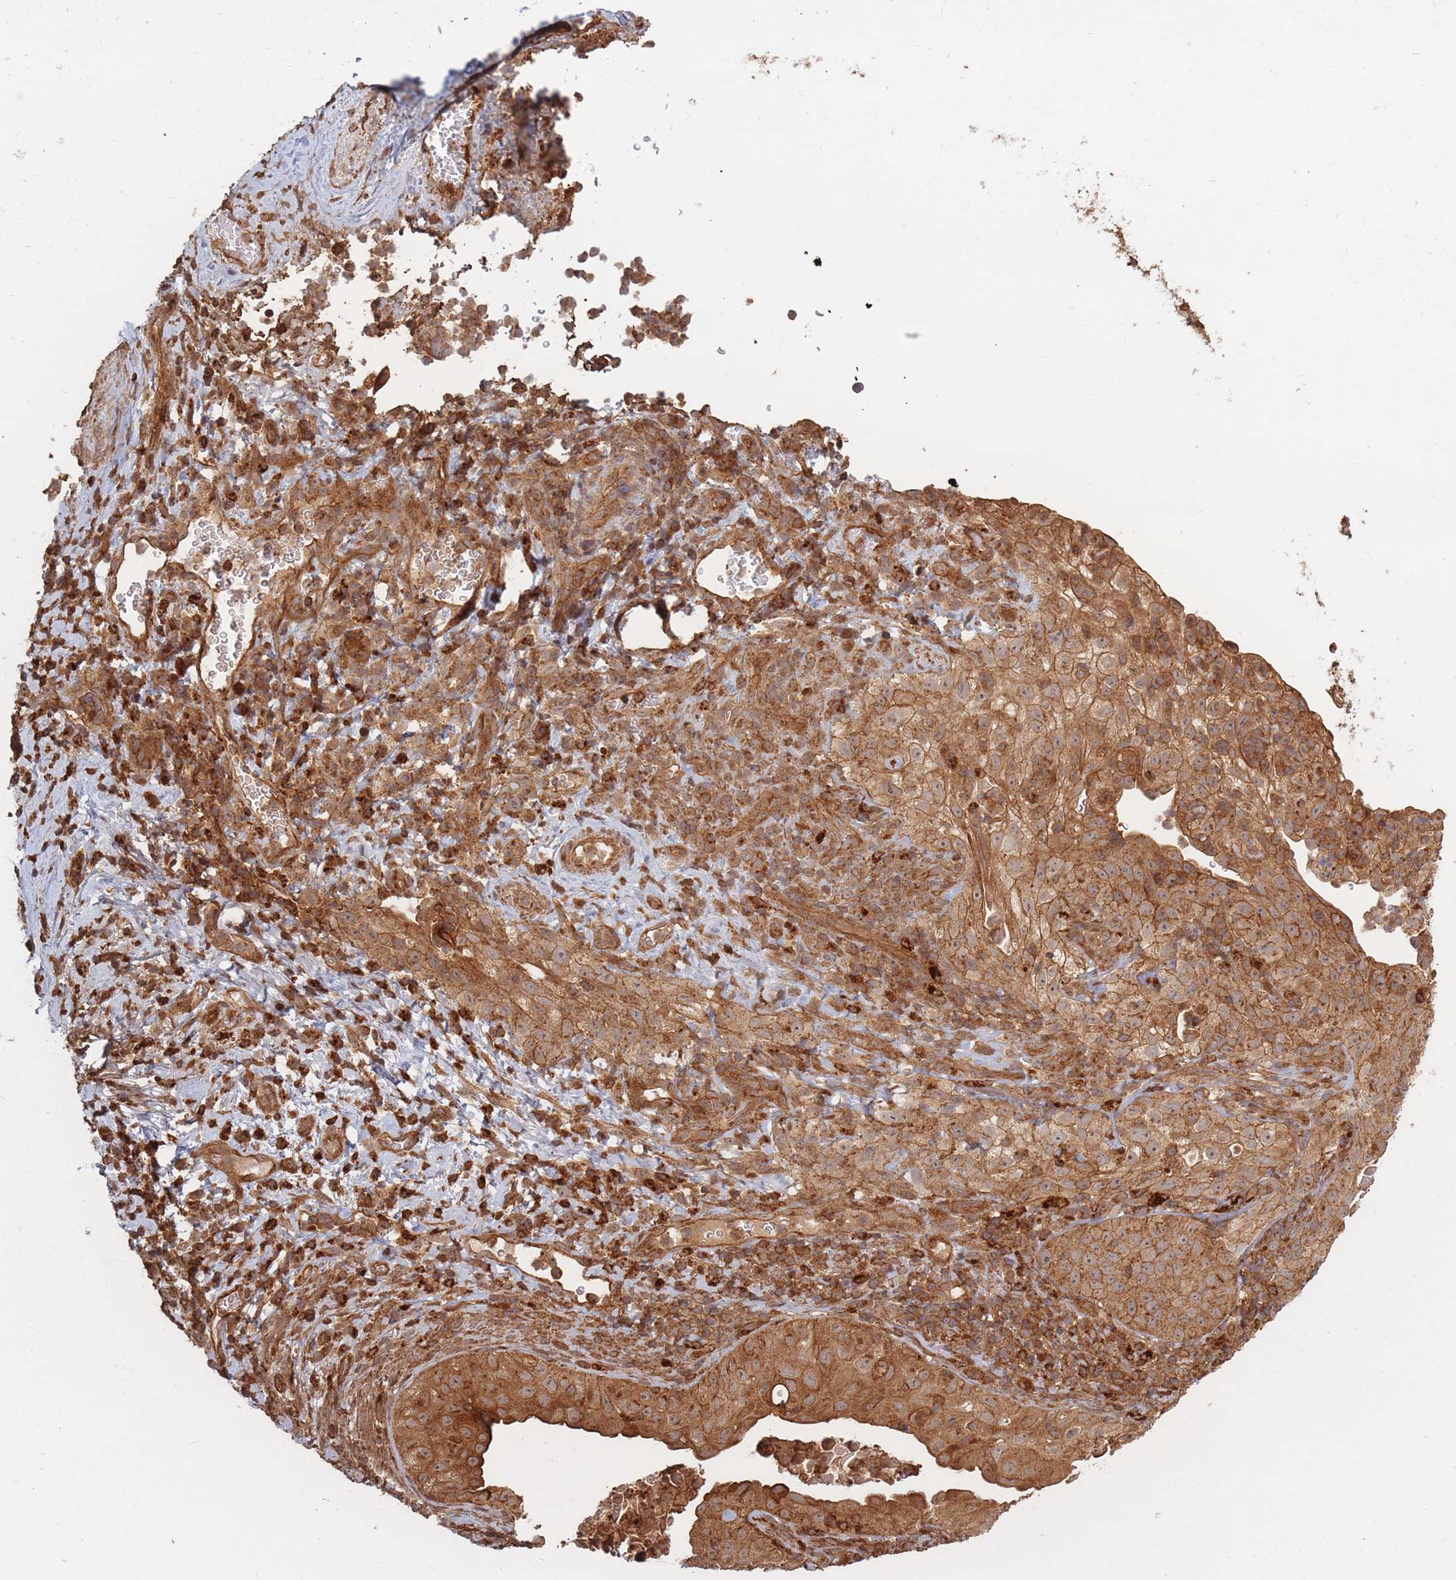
{"staining": {"intensity": "moderate", "quantity": ">75%", "location": "cytoplasmic/membranous"}, "tissue": "cervical cancer", "cell_type": "Tumor cells", "image_type": "cancer", "snomed": [{"axis": "morphology", "description": "Squamous cell carcinoma, NOS"}, {"axis": "topography", "description": "Cervix"}], "caption": "Cervical cancer stained with a brown dye demonstrates moderate cytoplasmic/membranous positive positivity in about >75% of tumor cells.", "gene": "RASSF2", "patient": {"sex": "female", "age": 52}}